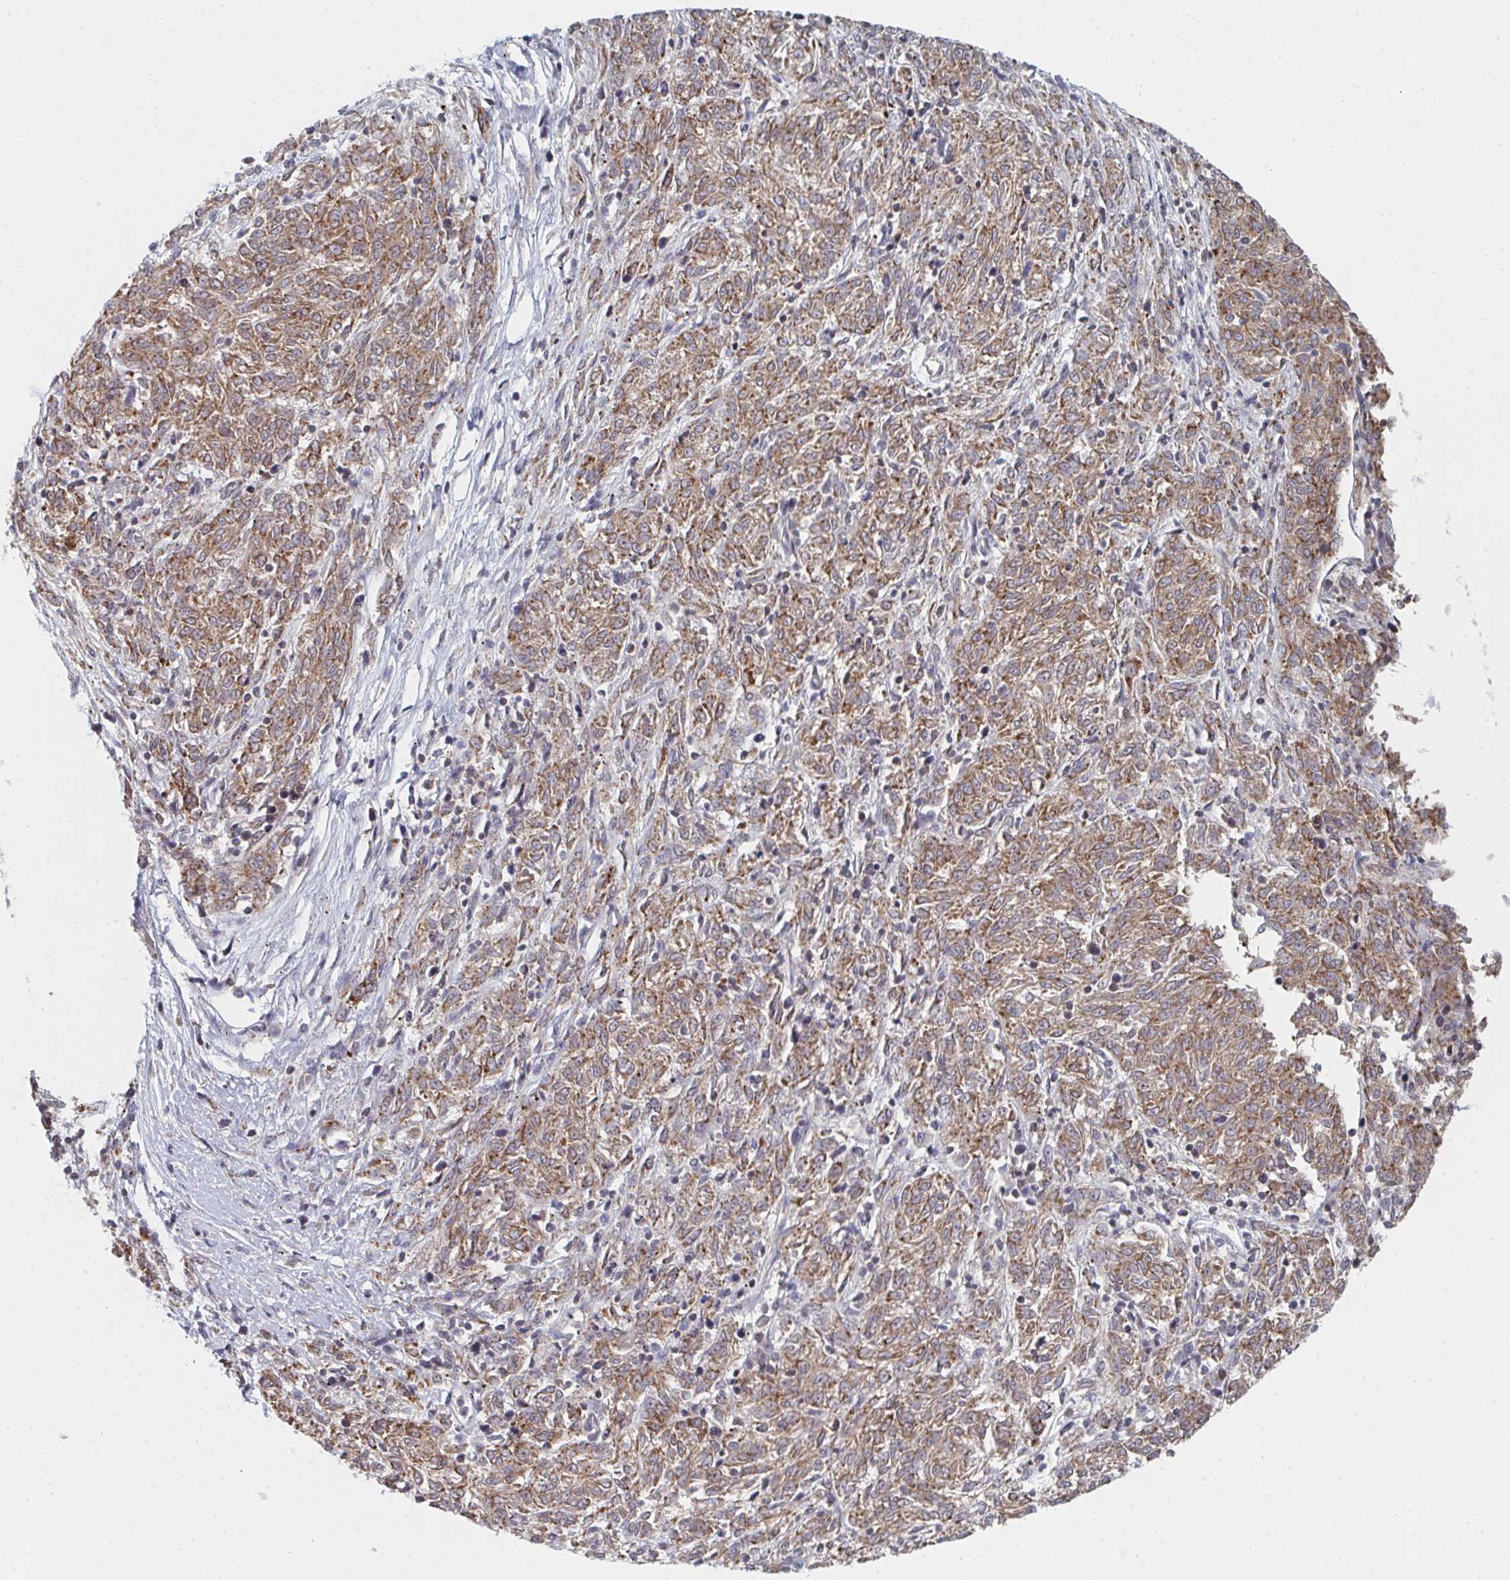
{"staining": {"intensity": "moderate", "quantity": ">75%", "location": "cytoplasmic/membranous"}, "tissue": "melanoma", "cell_type": "Tumor cells", "image_type": "cancer", "snomed": [{"axis": "morphology", "description": "Malignant melanoma, NOS"}, {"axis": "topography", "description": "Skin"}], "caption": "Malignant melanoma stained with immunohistochemistry displays moderate cytoplasmic/membranous expression in about >75% of tumor cells.", "gene": "MBNL1", "patient": {"sex": "female", "age": 72}}